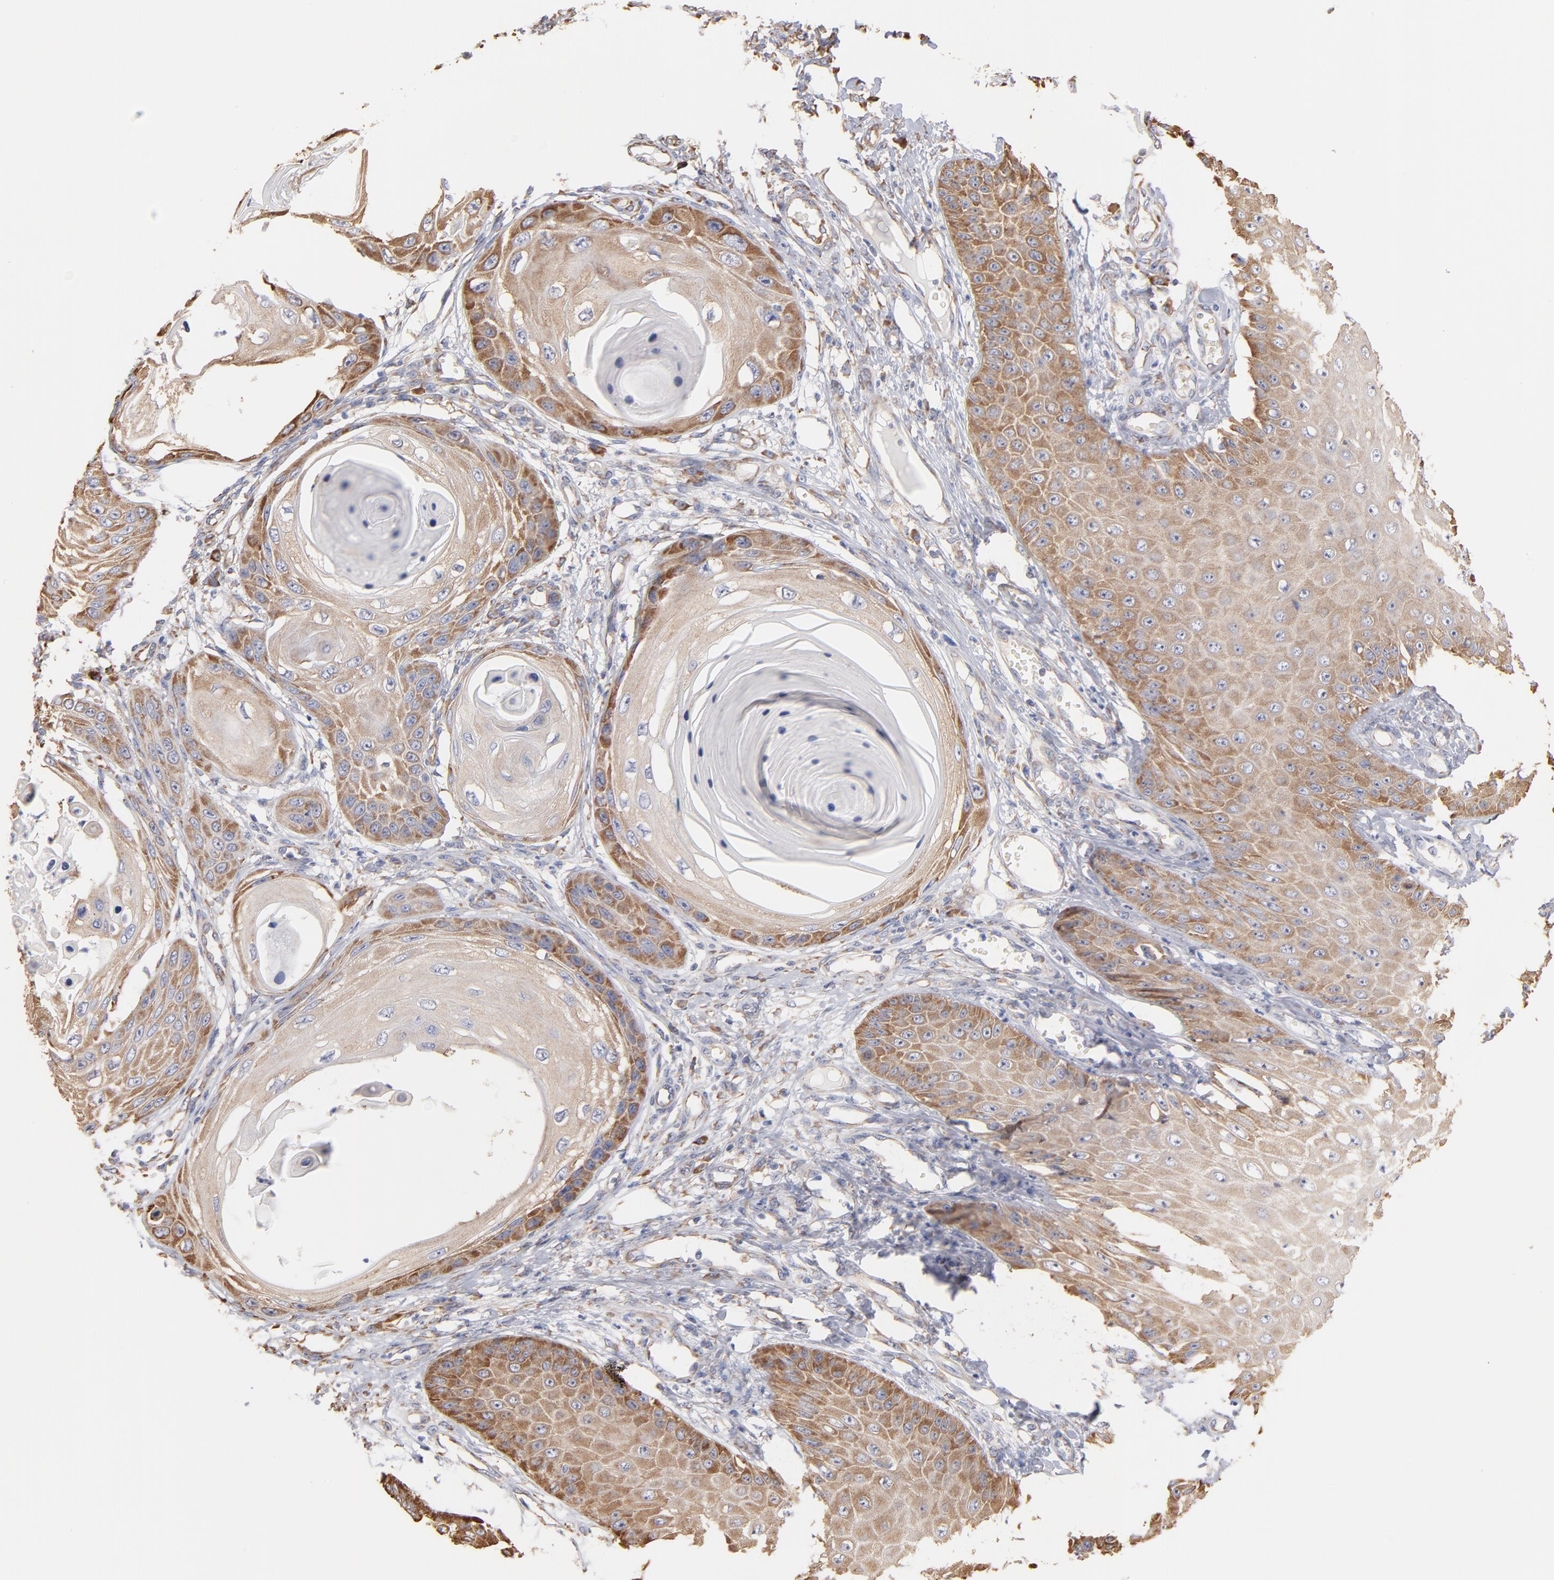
{"staining": {"intensity": "moderate", "quantity": "<25%", "location": "cytoplasmic/membranous"}, "tissue": "skin cancer", "cell_type": "Tumor cells", "image_type": "cancer", "snomed": [{"axis": "morphology", "description": "Squamous cell carcinoma, NOS"}, {"axis": "topography", "description": "Skin"}], "caption": "Tumor cells exhibit moderate cytoplasmic/membranous staining in approximately <25% of cells in squamous cell carcinoma (skin).", "gene": "RPL9", "patient": {"sex": "female", "age": 40}}